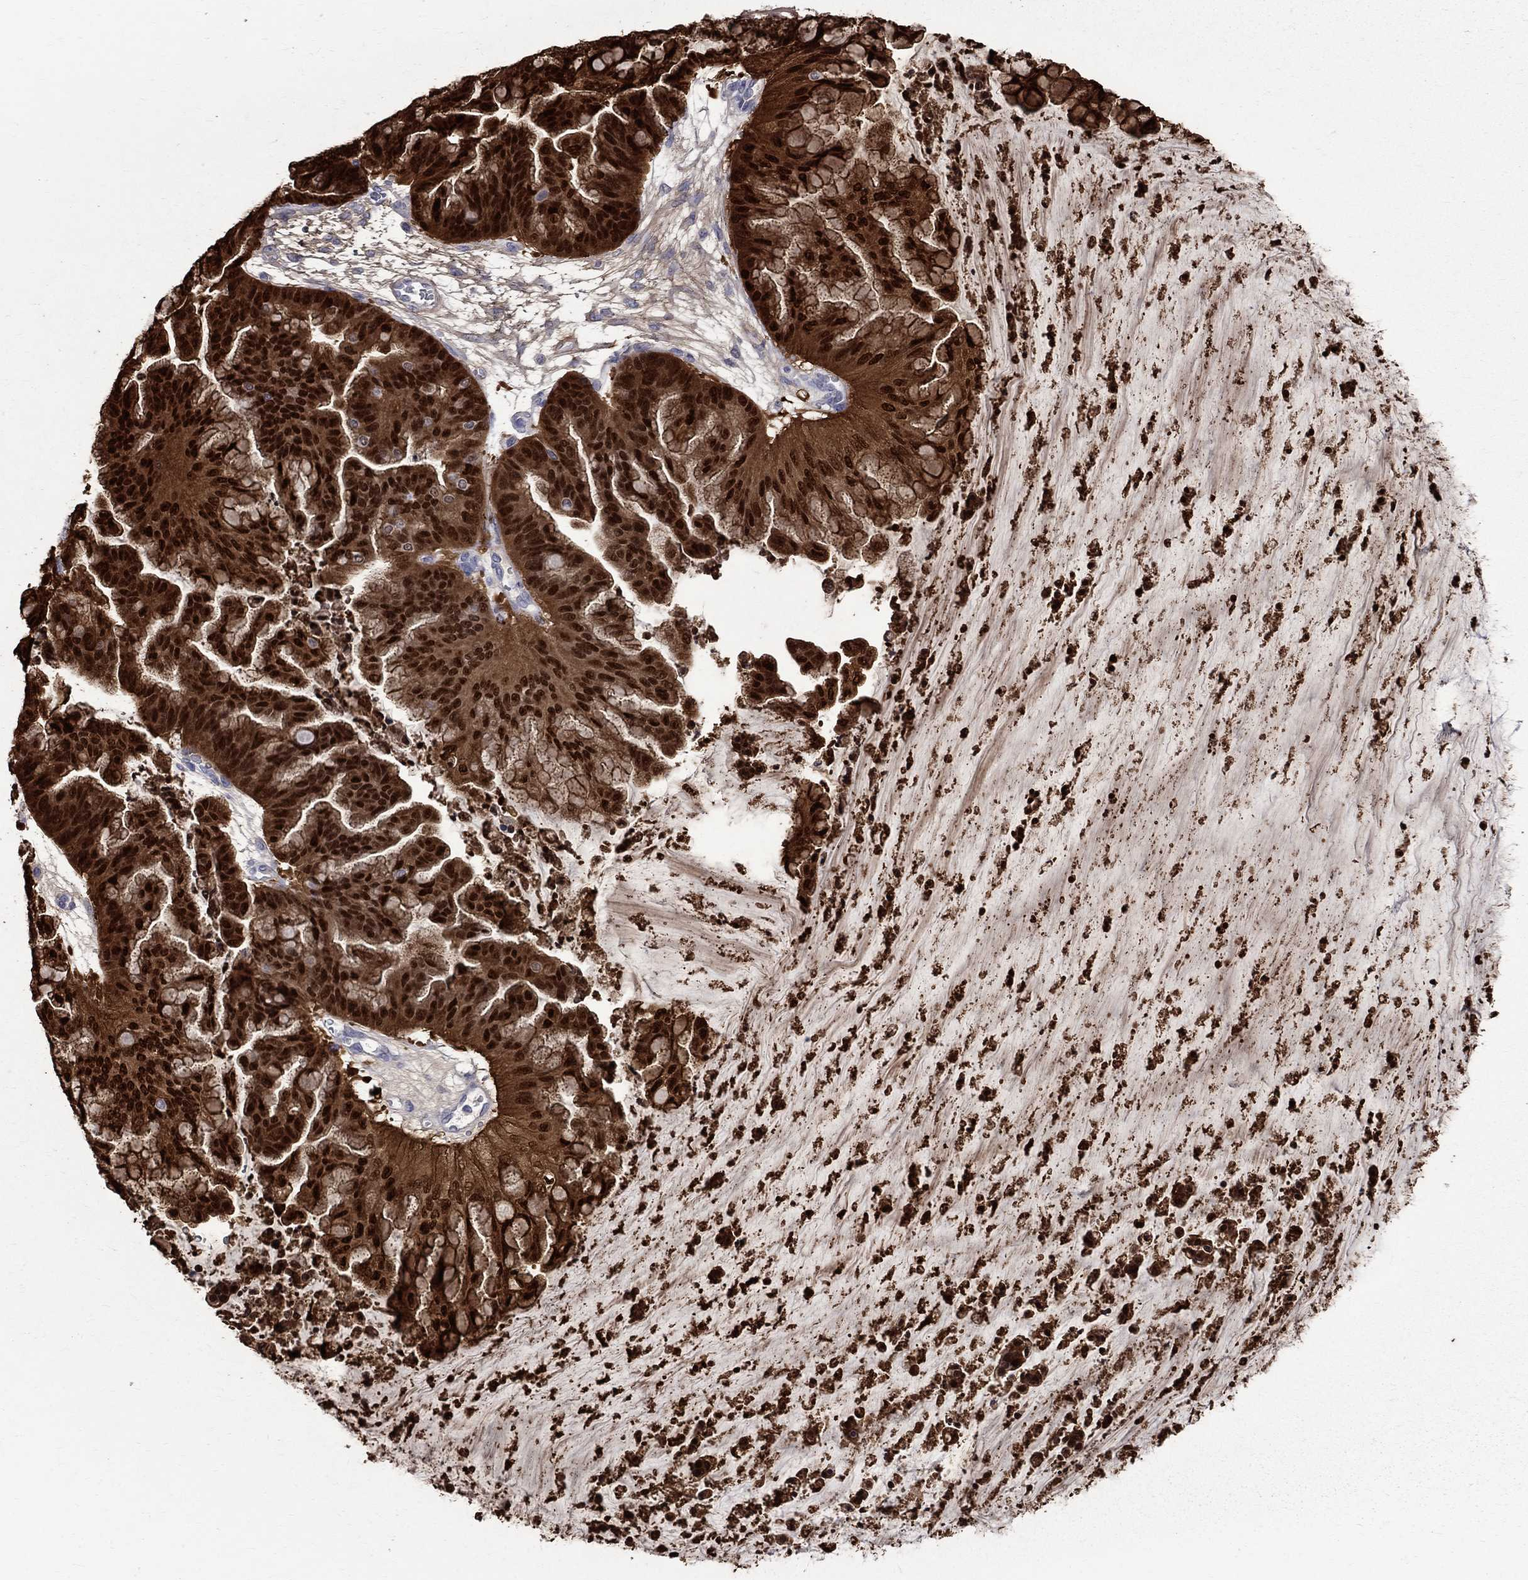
{"staining": {"intensity": "strong", "quantity": ">75%", "location": "cytoplasmic/membranous,nuclear"}, "tissue": "ovarian cancer", "cell_type": "Tumor cells", "image_type": "cancer", "snomed": [{"axis": "morphology", "description": "Cystadenocarcinoma, mucinous, NOS"}, {"axis": "topography", "description": "Ovary"}], "caption": "Protein expression analysis of human mucinous cystadenocarcinoma (ovarian) reveals strong cytoplasmic/membranous and nuclear staining in approximately >75% of tumor cells.", "gene": "ANXA10", "patient": {"sex": "female", "age": 67}}